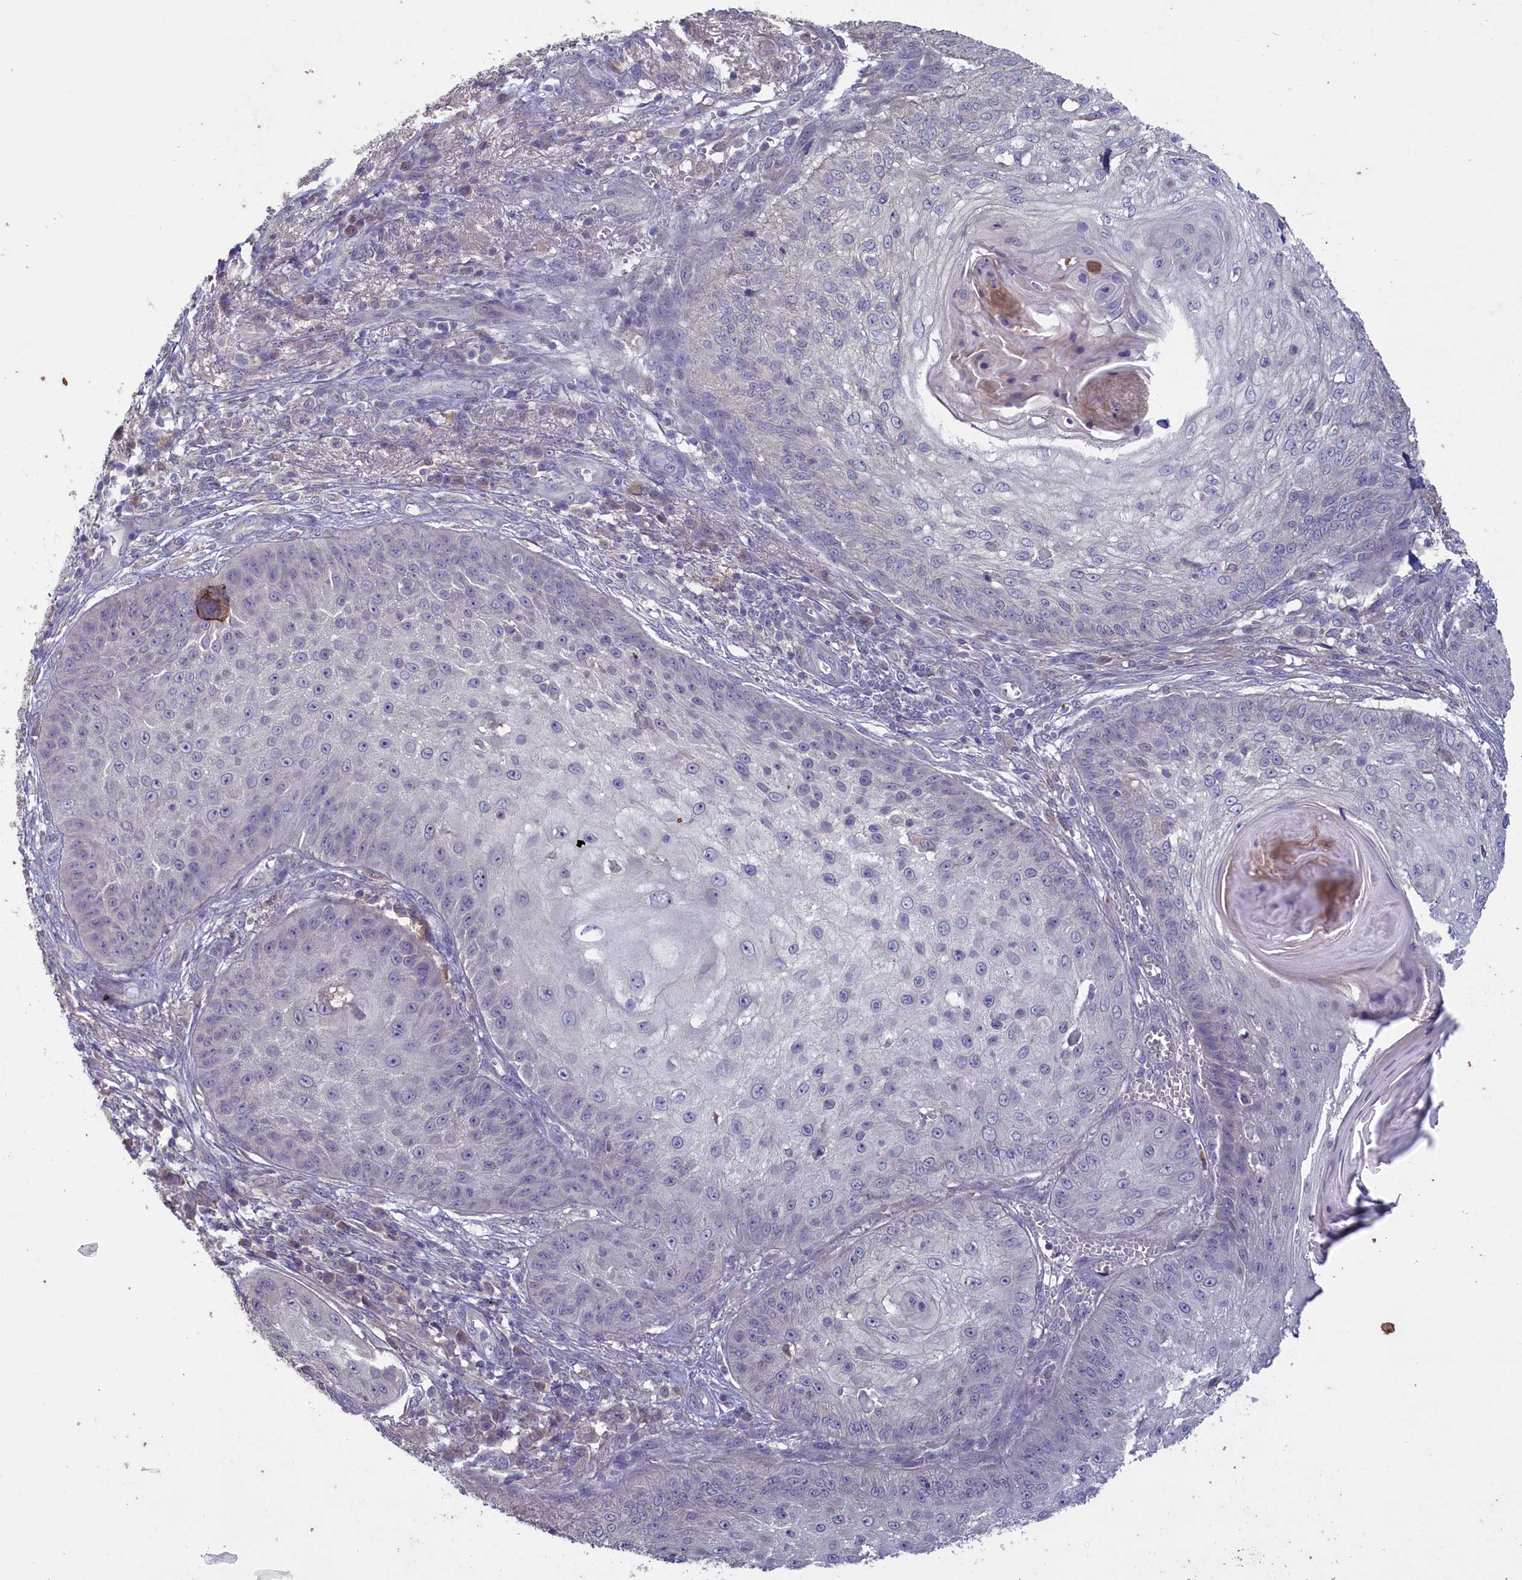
{"staining": {"intensity": "negative", "quantity": "none", "location": "none"}, "tissue": "skin cancer", "cell_type": "Tumor cells", "image_type": "cancer", "snomed": [{"axis": "morphology", "description": "Squamous cell carcinoma, NOS"}, {"axis": "topography", "description": "Skin"}], "caption": "A micrograph of skin squamous cell carcinoma stained for a protein shows no brown staining in tumor cells.", "gene": "ATF7IP2", "patient": {"sex": "male", "age": 70}}